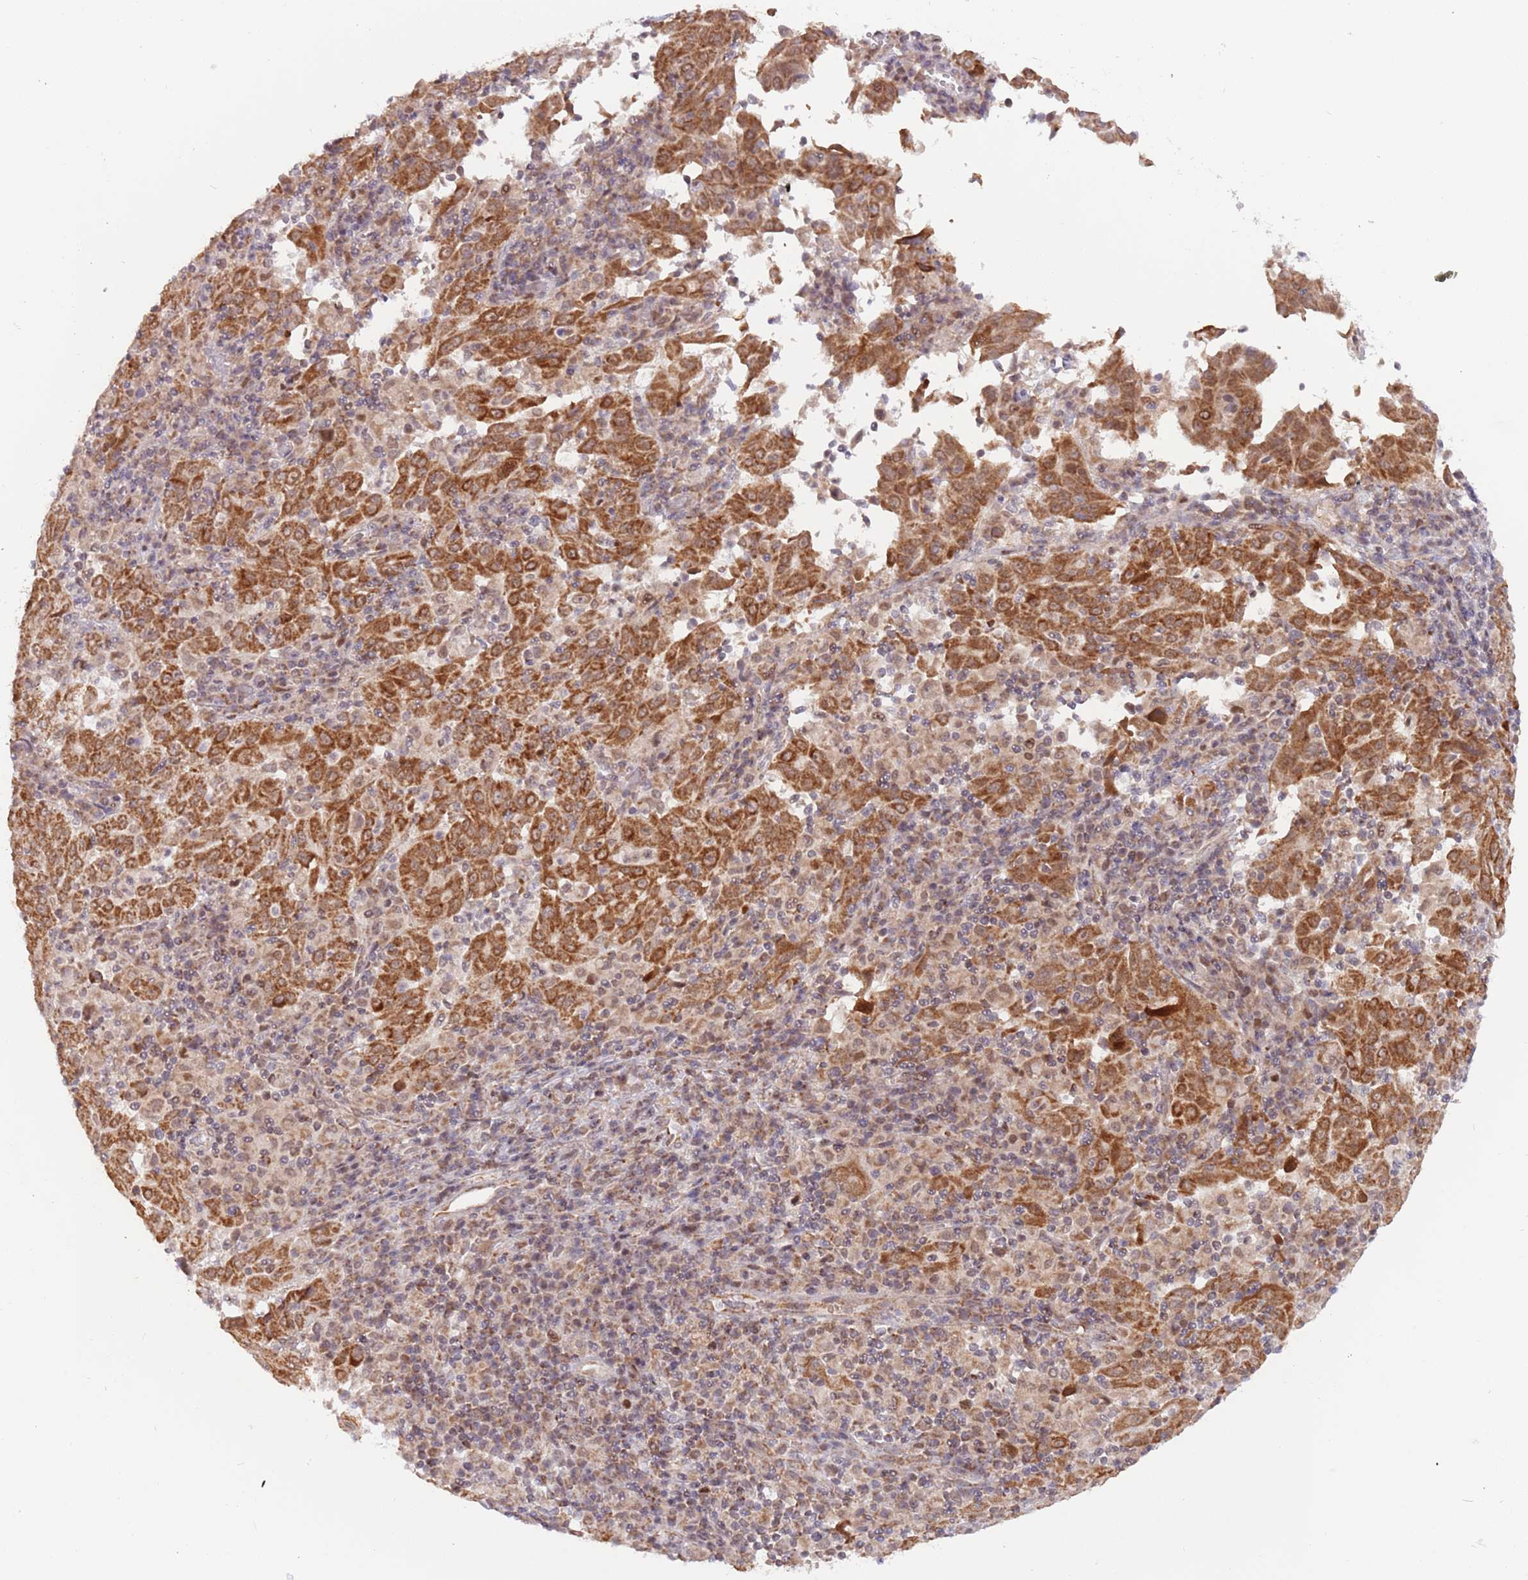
{"staining": {"intensity": "strong", "quantity": ">75%", "location": "cytoplasmic/membranous"}, "tissue": "pancreatic cancer", "cell_type": "Tumor cells", "image_type": "cancer", "snomed": [{"axis": "morphology", "description": "Adenocarcinoma, NOS"}, {"axis": "topography", "description": "Pancreas"}], "caption": "Strong cytoplasmic/membranous staining is seen in approximately >75% of tumor cells in pancreatic adenocarcinoma.", "gene": "TIMM13", "patient": {"sex": "male", "age": 63}}